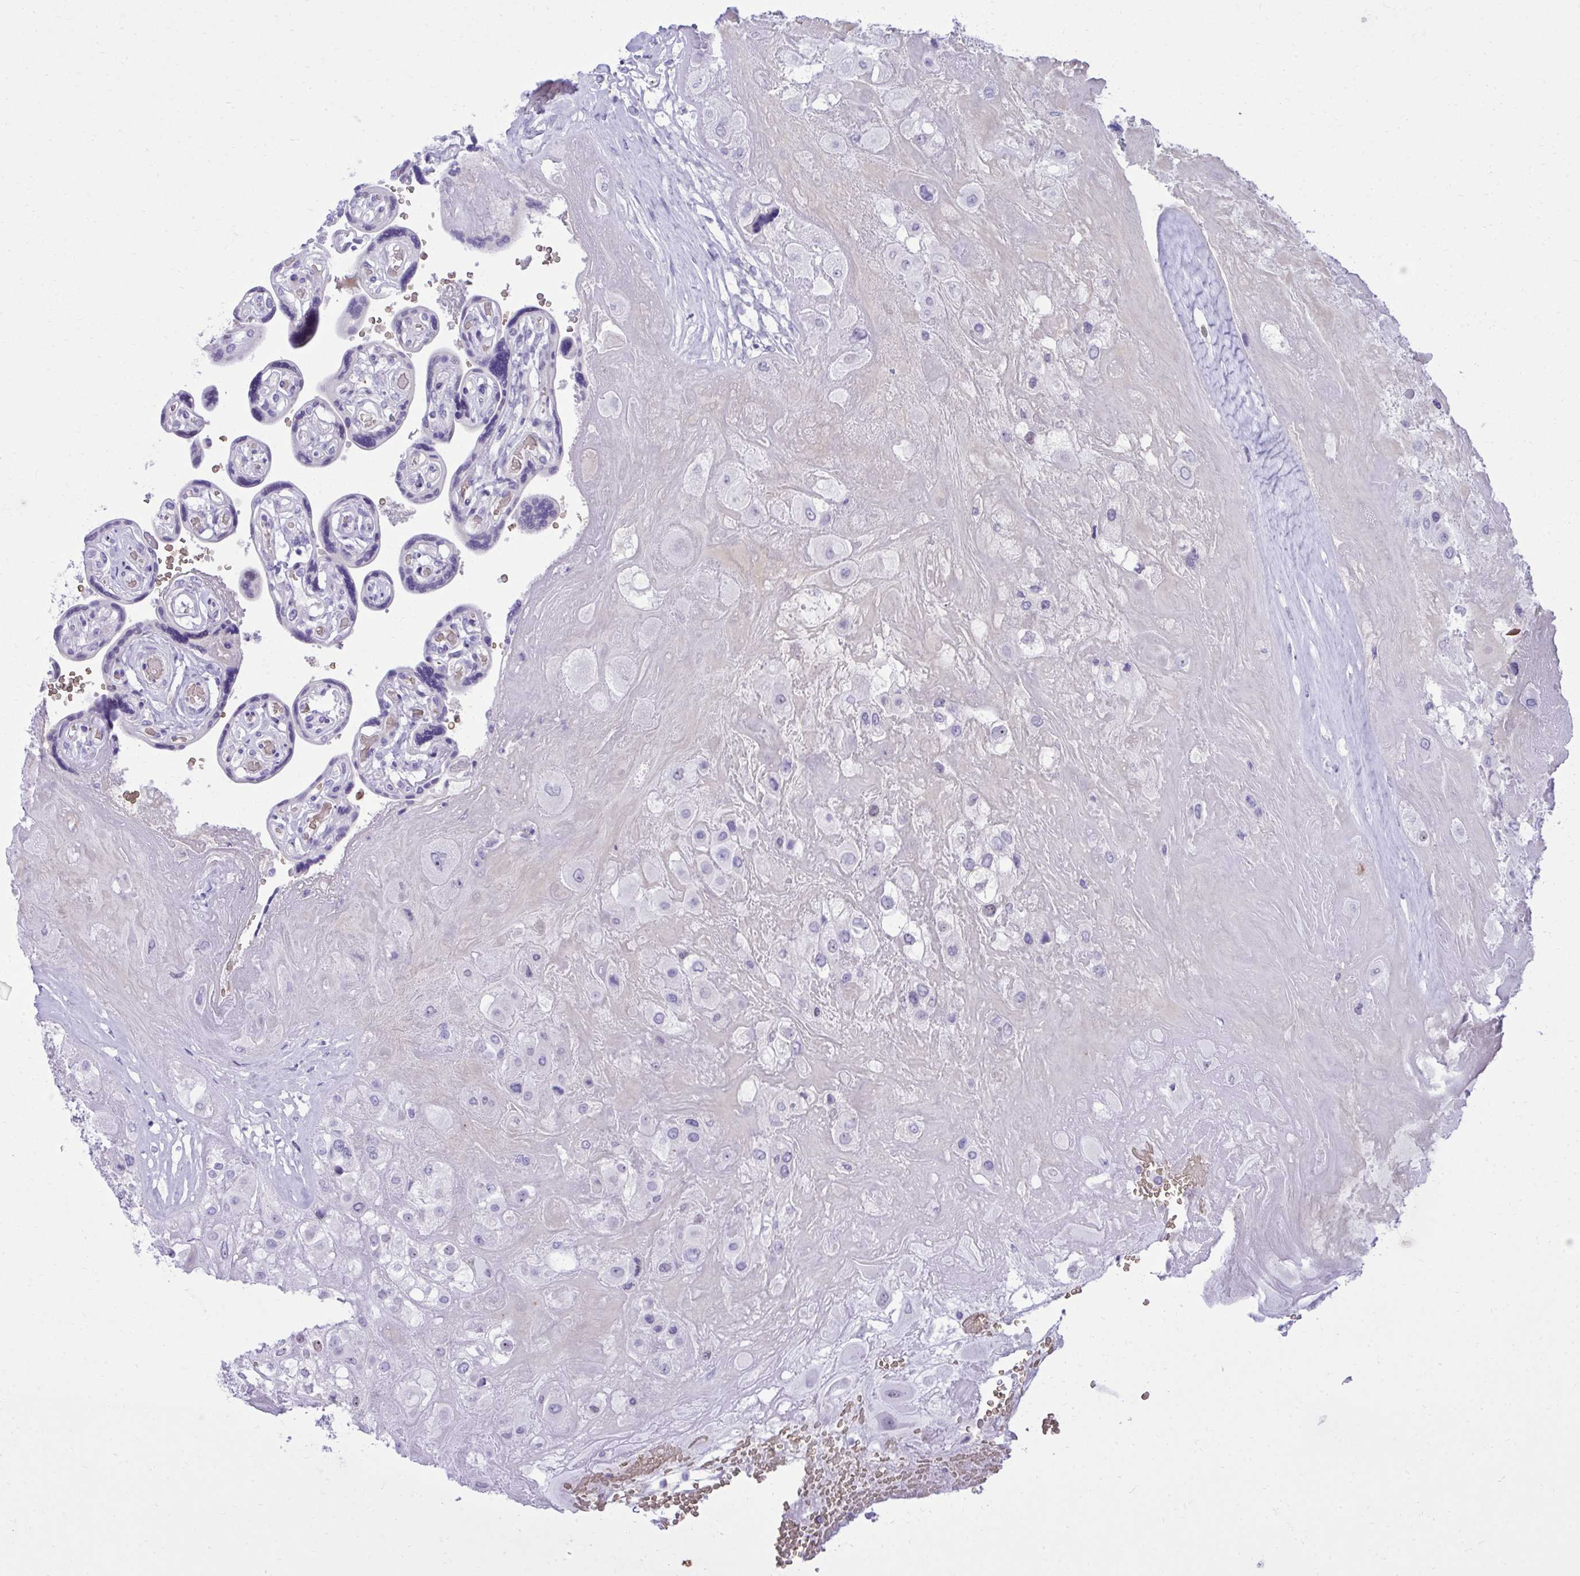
{"staining": {"intensity": "negative", "quantity": "none", "location": "none"}, "tissue": "placenta", "cell_type": "Decidual cells", "image_type": "normal", "snomed": [{"axis": "morphology", "description": "Normal tissue, NOS"}, {"axis": "topography", "description": "Placenta"}], "caption": "This is a photomicrograph of IHC staining of unremarkable placenta, which shows no staining in decidual cells. Brightfield microscopy of immunohistochemistry stained with DAB (brown) and hematoxylin (blue), captured at high magnification.", "gene": "PITPNM3", "patient": {"sex": "female", "age": 32}}